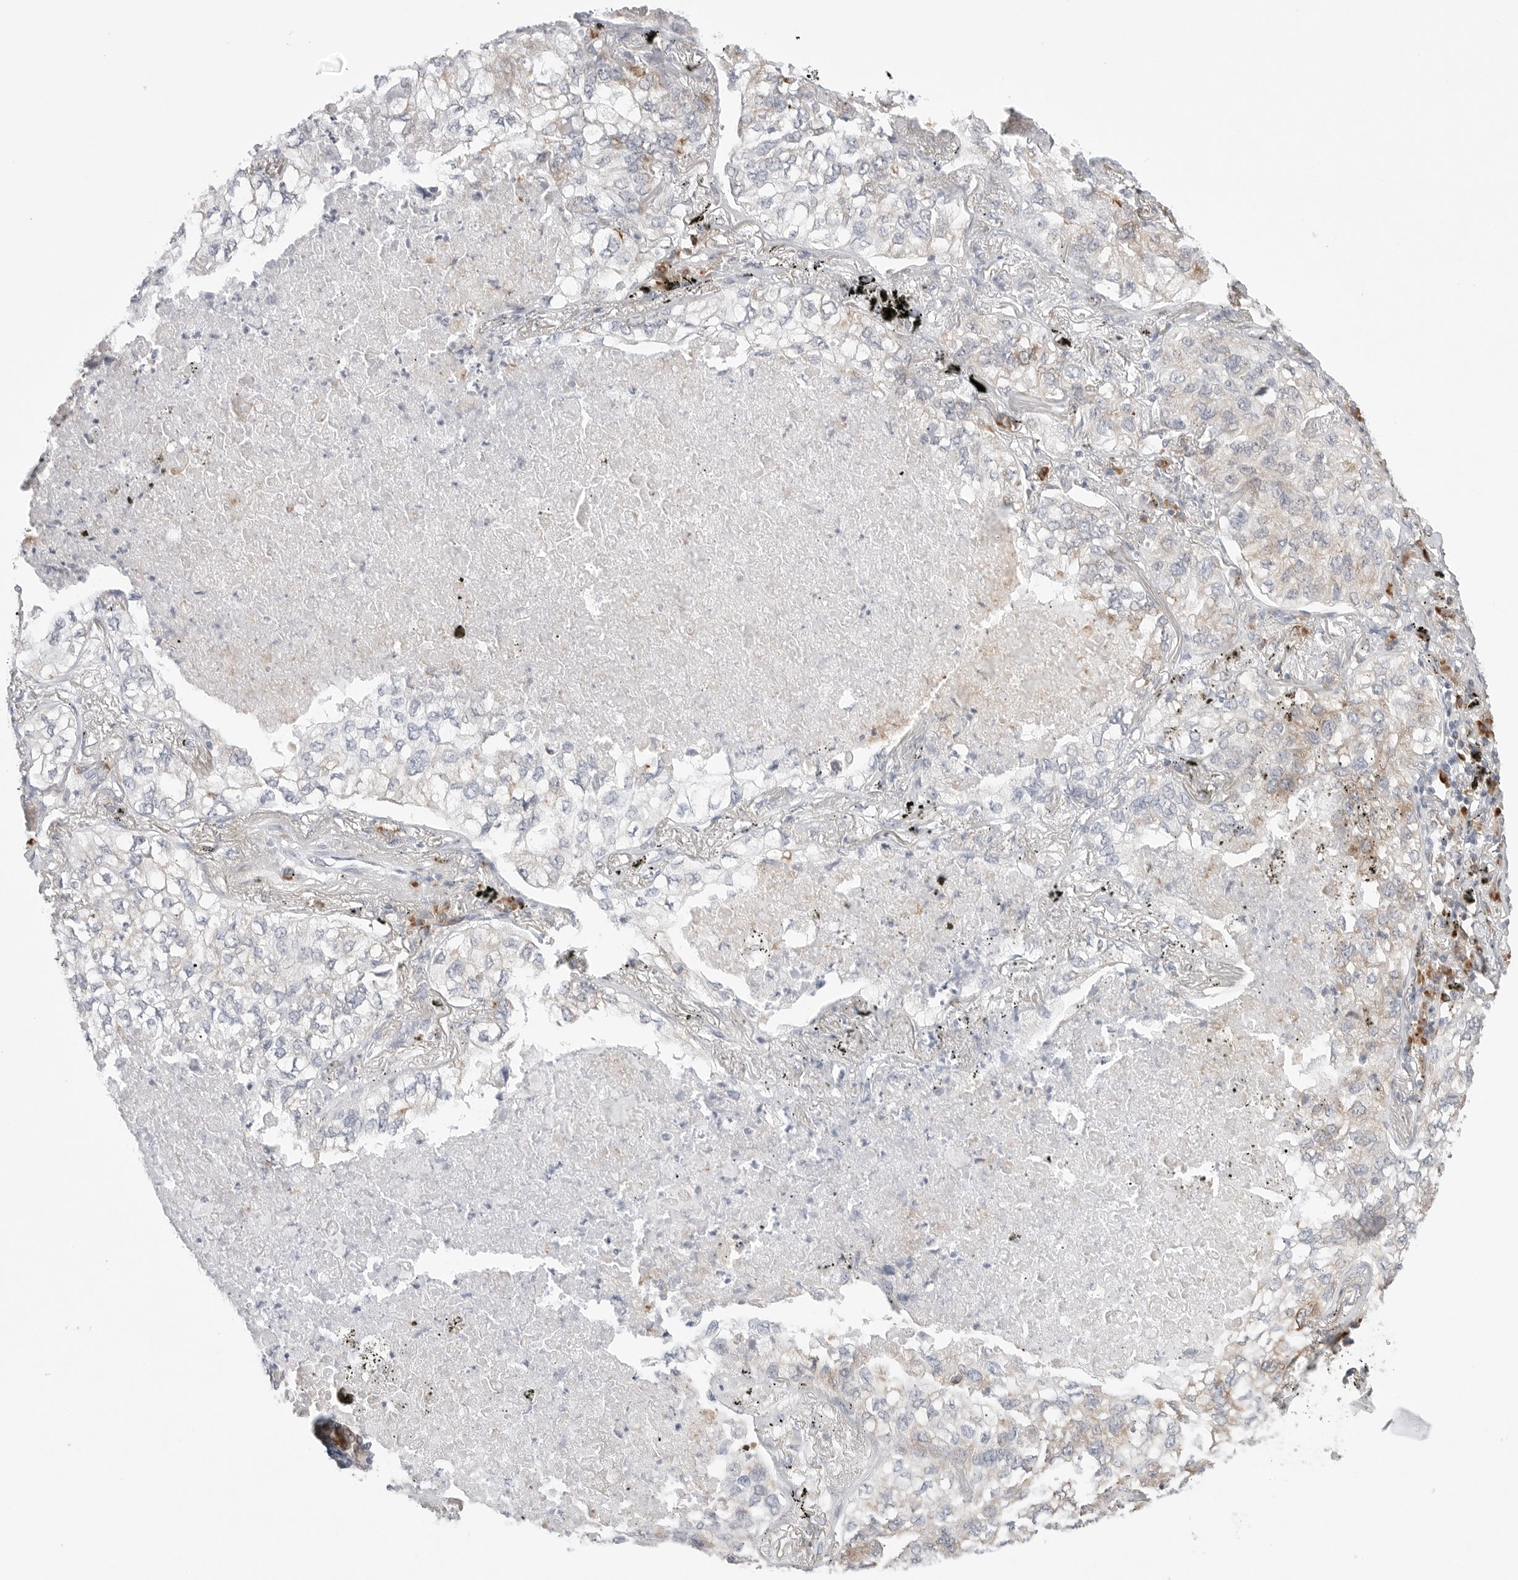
{"staining": {"intensity": "weak", "quantity": "<25%", "location": "cytoplasmic/membranous"}, "tissue": "lung cancer", "cell_type": "Tumor cells", "image_type": "cancer", "snomed": [{"axis": "morphology", "description": "Adenocarcinoma, NOS"}, {"axis": "topography", "description": "Lung"}], "caption": "IHC micrograph of lung adenocarcinoma stained for a protein (brown), which displays no staining in tumor cells. The staining is performed using DAB (3,3'-diaminobenzidine) brown chromogen with nuclei counter-stained in using hematoxylin.", "gene": "RPN1", "patient": {"sex": "male", "age": 65}}